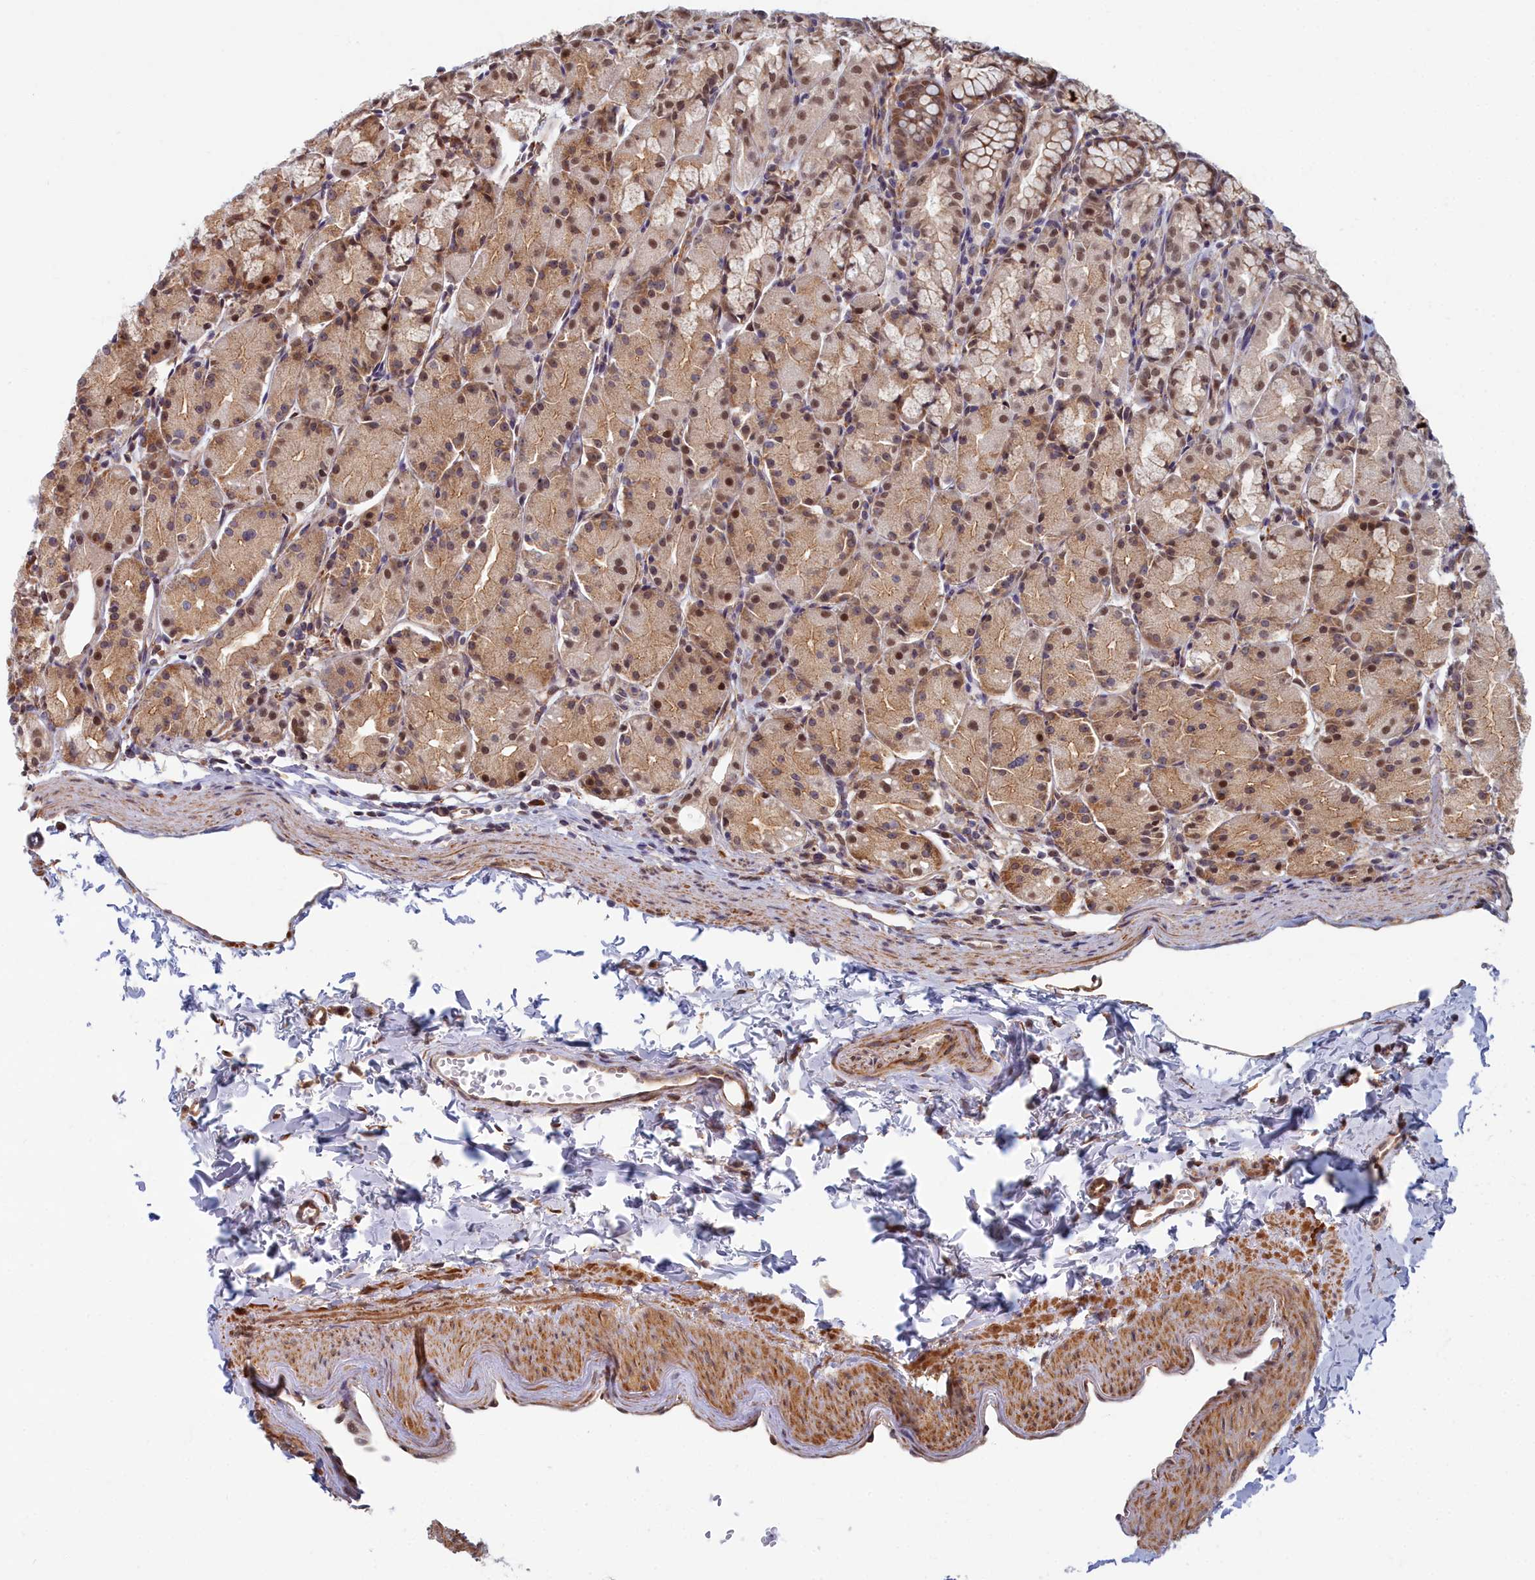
{"staining": {"intensity": "moderate", "quantity": ">75%", "location": "cytoplasmic/membranous,nuclear"}, "tissue": "stomach", "cell_type": "Glandular cells", "image_type": "normal", "snomed": [{"axis": "morphology", "description": "Normal tissue, NOS"}, {"axis": "topography", "description": "Stomach, upper"}], "caption": "This histopathology image reveals immunohistochemistry staining of benign human stomach, with medium moderate cytoplasmic/membranous,nuclear expression in approximately >75% of glandular cells.", "gene": "MAK16", "patient": {"sex": "male", "age": 47}}